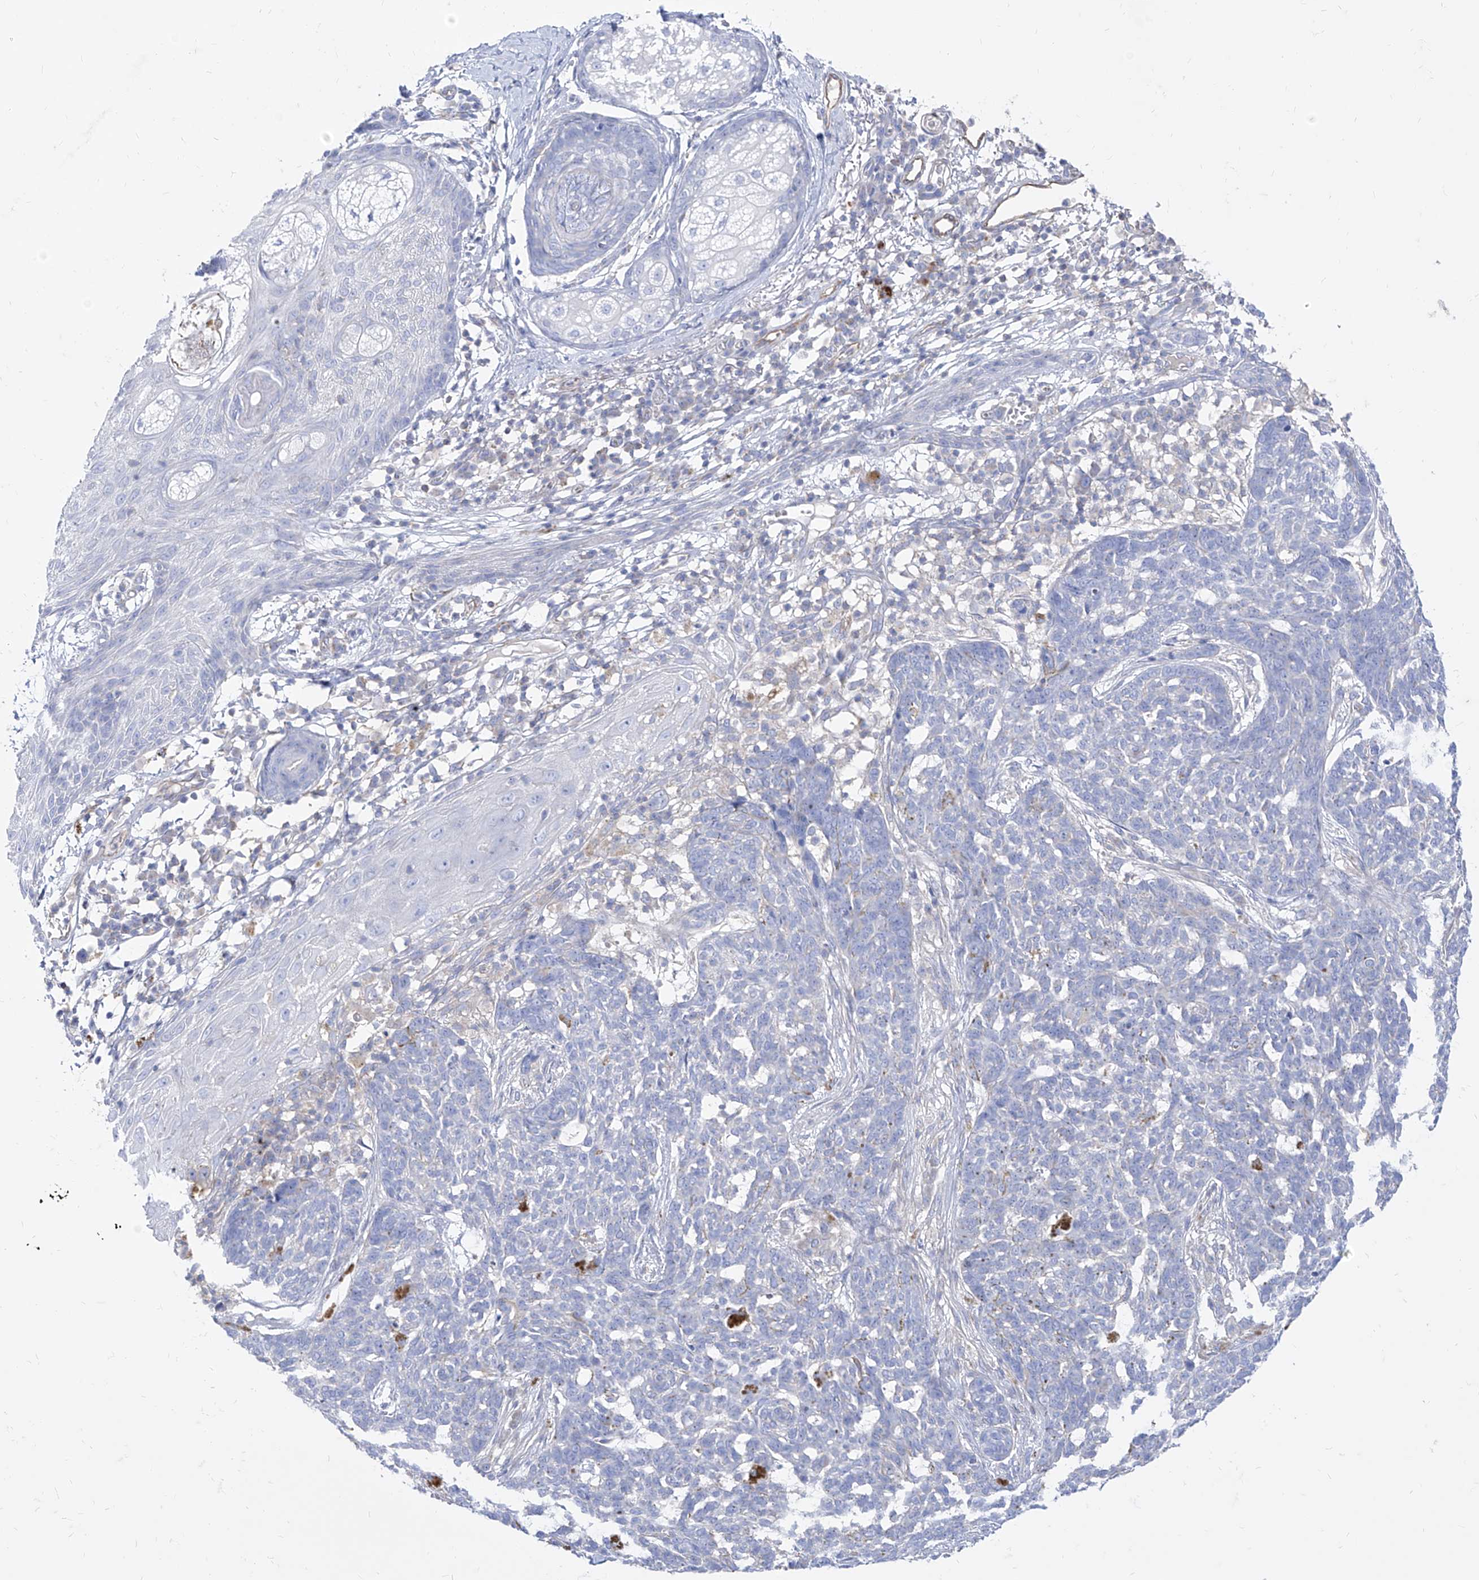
{"staining": {"intensity": "negative", "quantity": "none", "location": "none"}, "tissue": "skin cancer", "cell_type": "Tumor cells", "image_type": "cancer", "snomed": [{"axis": "morphology", "description": "Basal cell carcinoma"}, {"axis": "topography", "description": "Skin"}], "caption": "IHC micrograph of skin cancer (basal cell carcinoma) stained for a protein (brown), which shows no expression in tumor cells.", "gene": "C1orf74", "patient": {"sex": "male", "age": 85}}